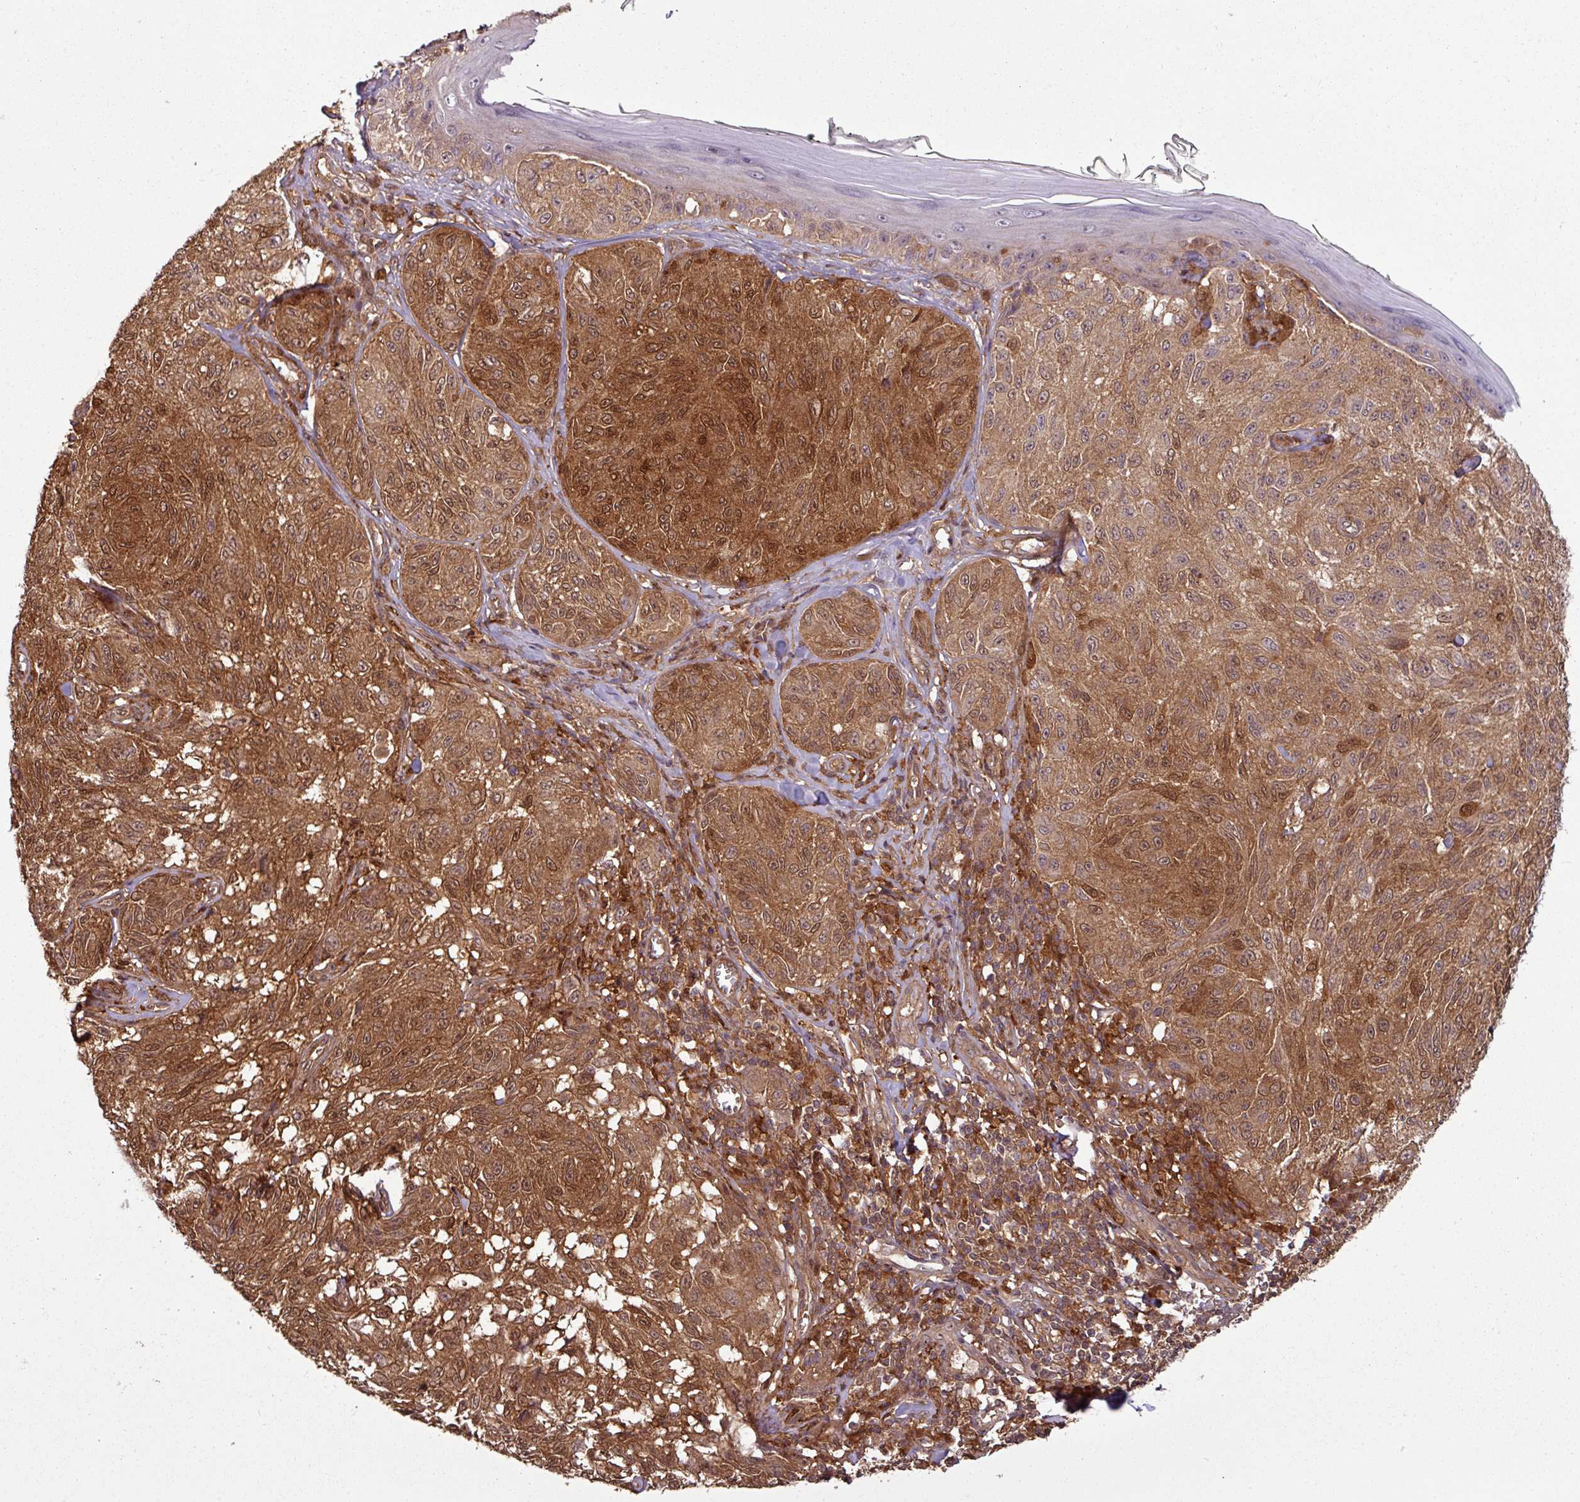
{"staining": {"intensity": "moderate", "quantity": ">75%", "location": "cytoplasmic/membranous"}, "tissue": "melanoma", "cell_type": "Tumor cells", "image_type": "cancer", "snomed": [{"axis": "morphology", "description": "Malignant melanoma, NOS"}, {"axis": "topography", "description": "Skin"}], "caption": "IHC micrograph of neoplastic tissue: human melanoma stained using immunohistochemistry (IHC) reveals medium levels of moderate protein expression localized specifically in the cytoplasmic/membranous of tumor cells, appearing as a cytoplasmic/membranous brown color.", "gene": "SH3BGRL", "patient": {"sex": "male", "age": 68}}